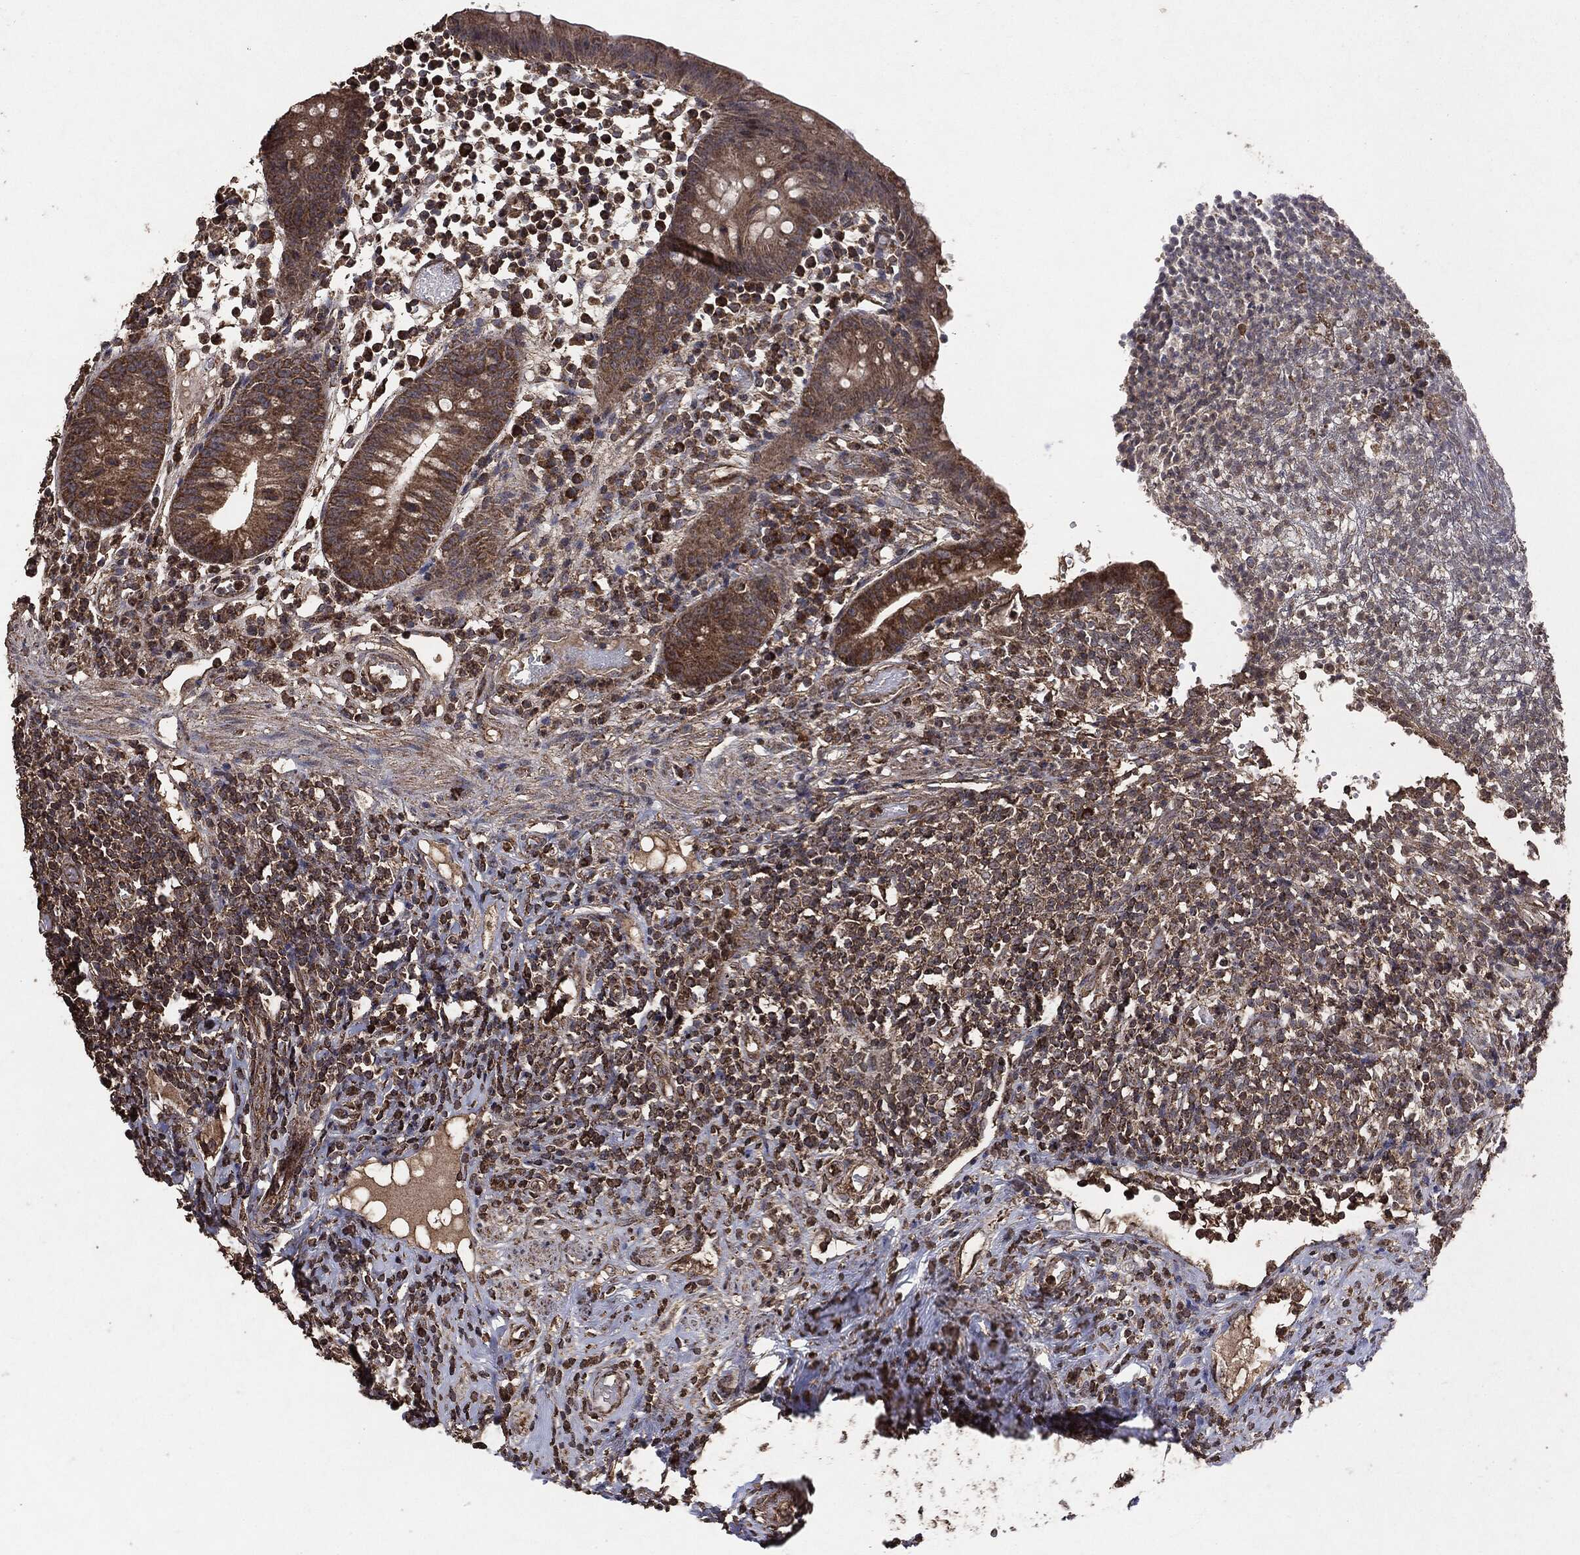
{"staining": {"intensity": "moderate", "quantity": ">75%", "location": "cytoplasmic/membranous"}, "tissue": "appendix", "cell_type": "Glandular cells", "image_type": "normal", "snomed": [{"axis": "morphology", "description": "Normal tissue, NOS"}, {"axis": "topography", "description": "Appendix"}], "caption": "Moderate cytoplasmic/membranous expression for a protein is identified in approximately >75% of glandular cells of benign appendix using IHC.", "gene": "MTOR", "patient": {"sex": "female", "age": 40}}